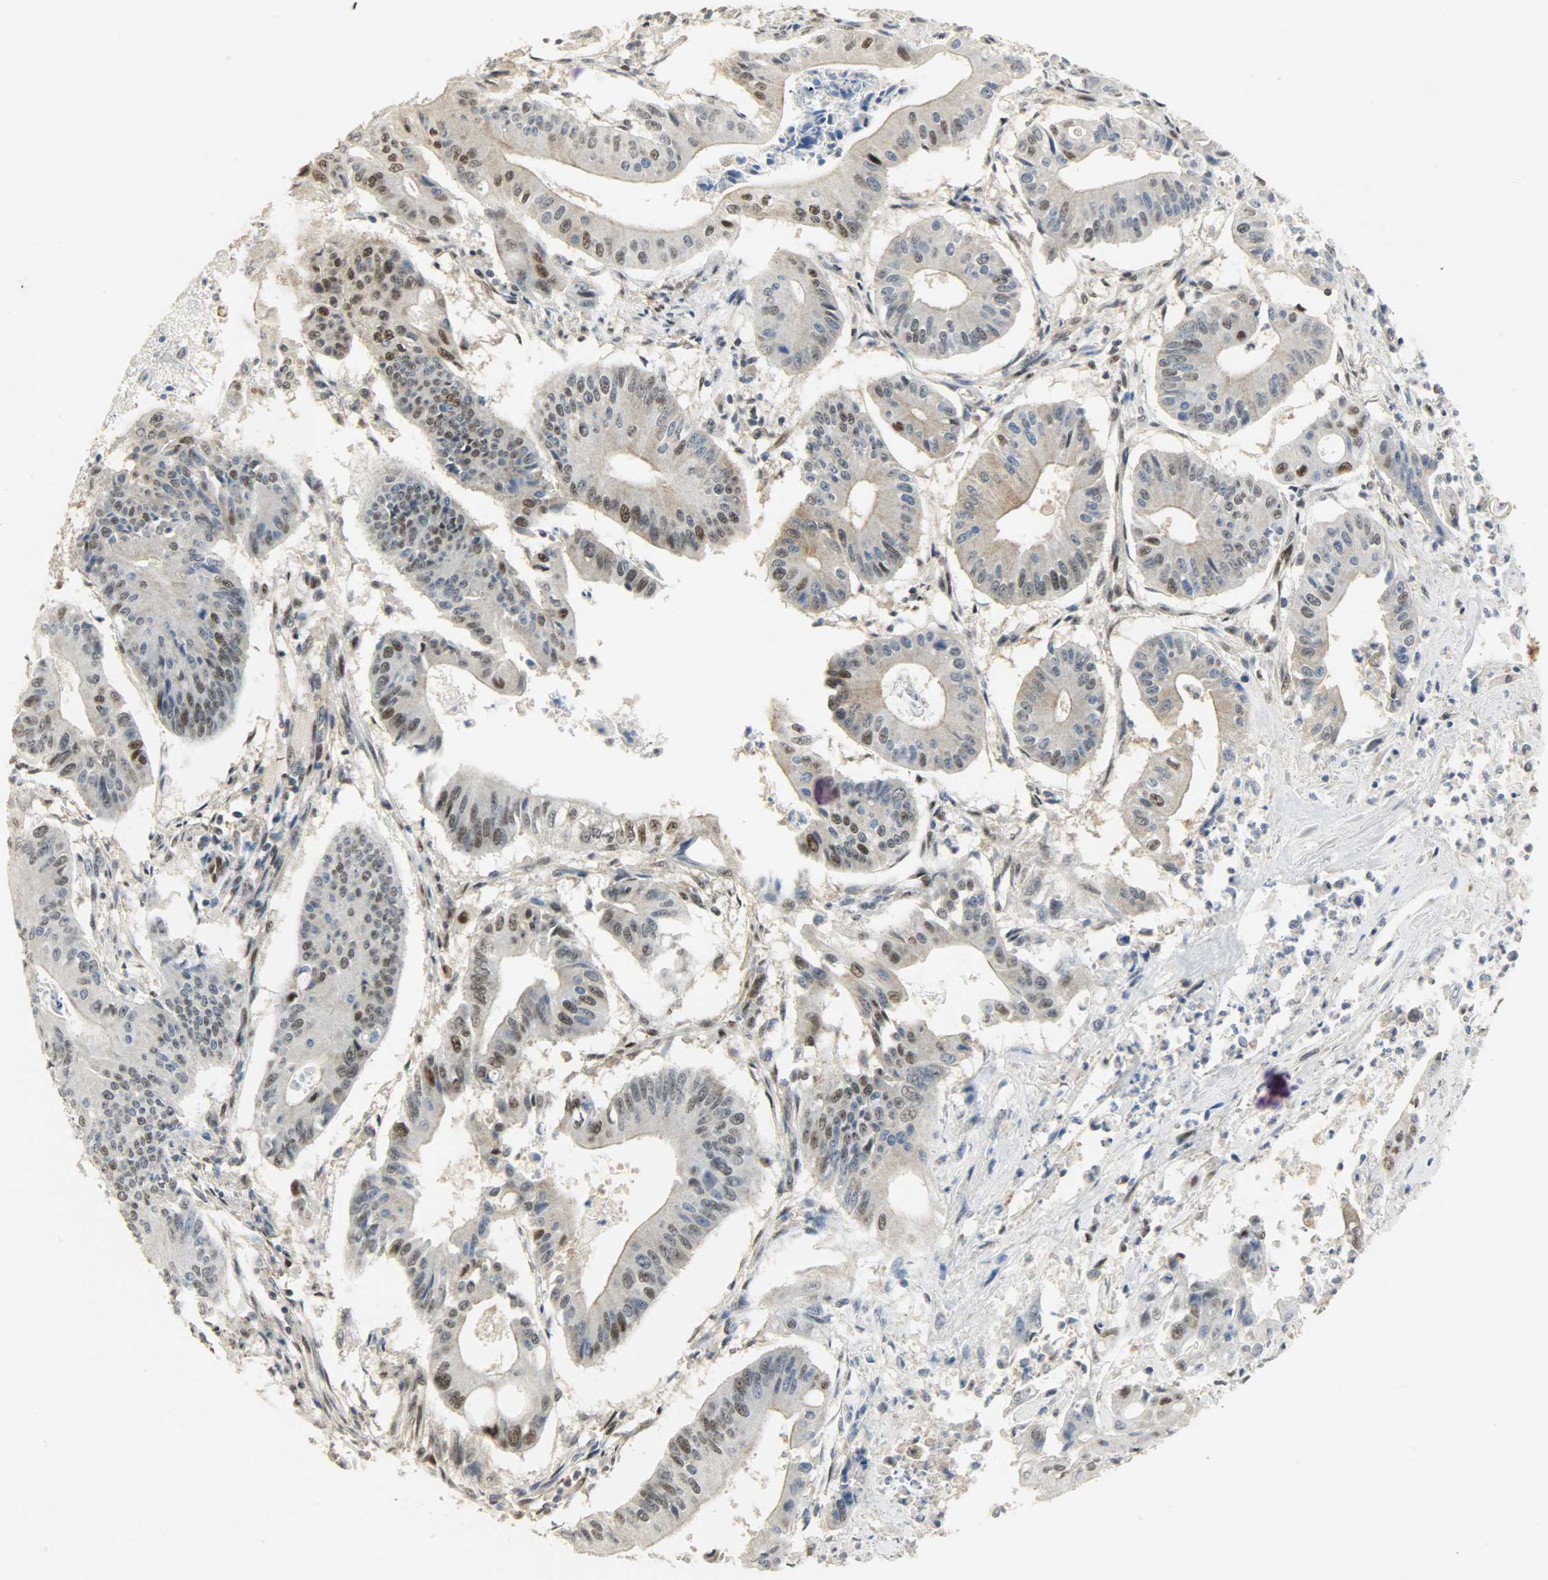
{"staining": {"intensity": "moderate", "quantity": "25%-75%", "location": "nuclear"}, "tissue": "pancreatic cancer", "cell_type": "Tumor cells", "image_type": "cancer", "snomed": [{"axis": "morphology", "description": "Normal tissue, NOS"}, {"axis": "topography", "description": "Lymph node"}], "caption": "A high-resolution micrograph shows IHC staining of pancreatic cancer, which shows moderate nuclear expression in about 25%-75% of tumor cells. (DAB (3,3'-diaminobenzidine) = brown stain, brightfield microscopy at high magnification).", "gene": "NPEPL1", "patient": {"sex": "male", "age": 62}}